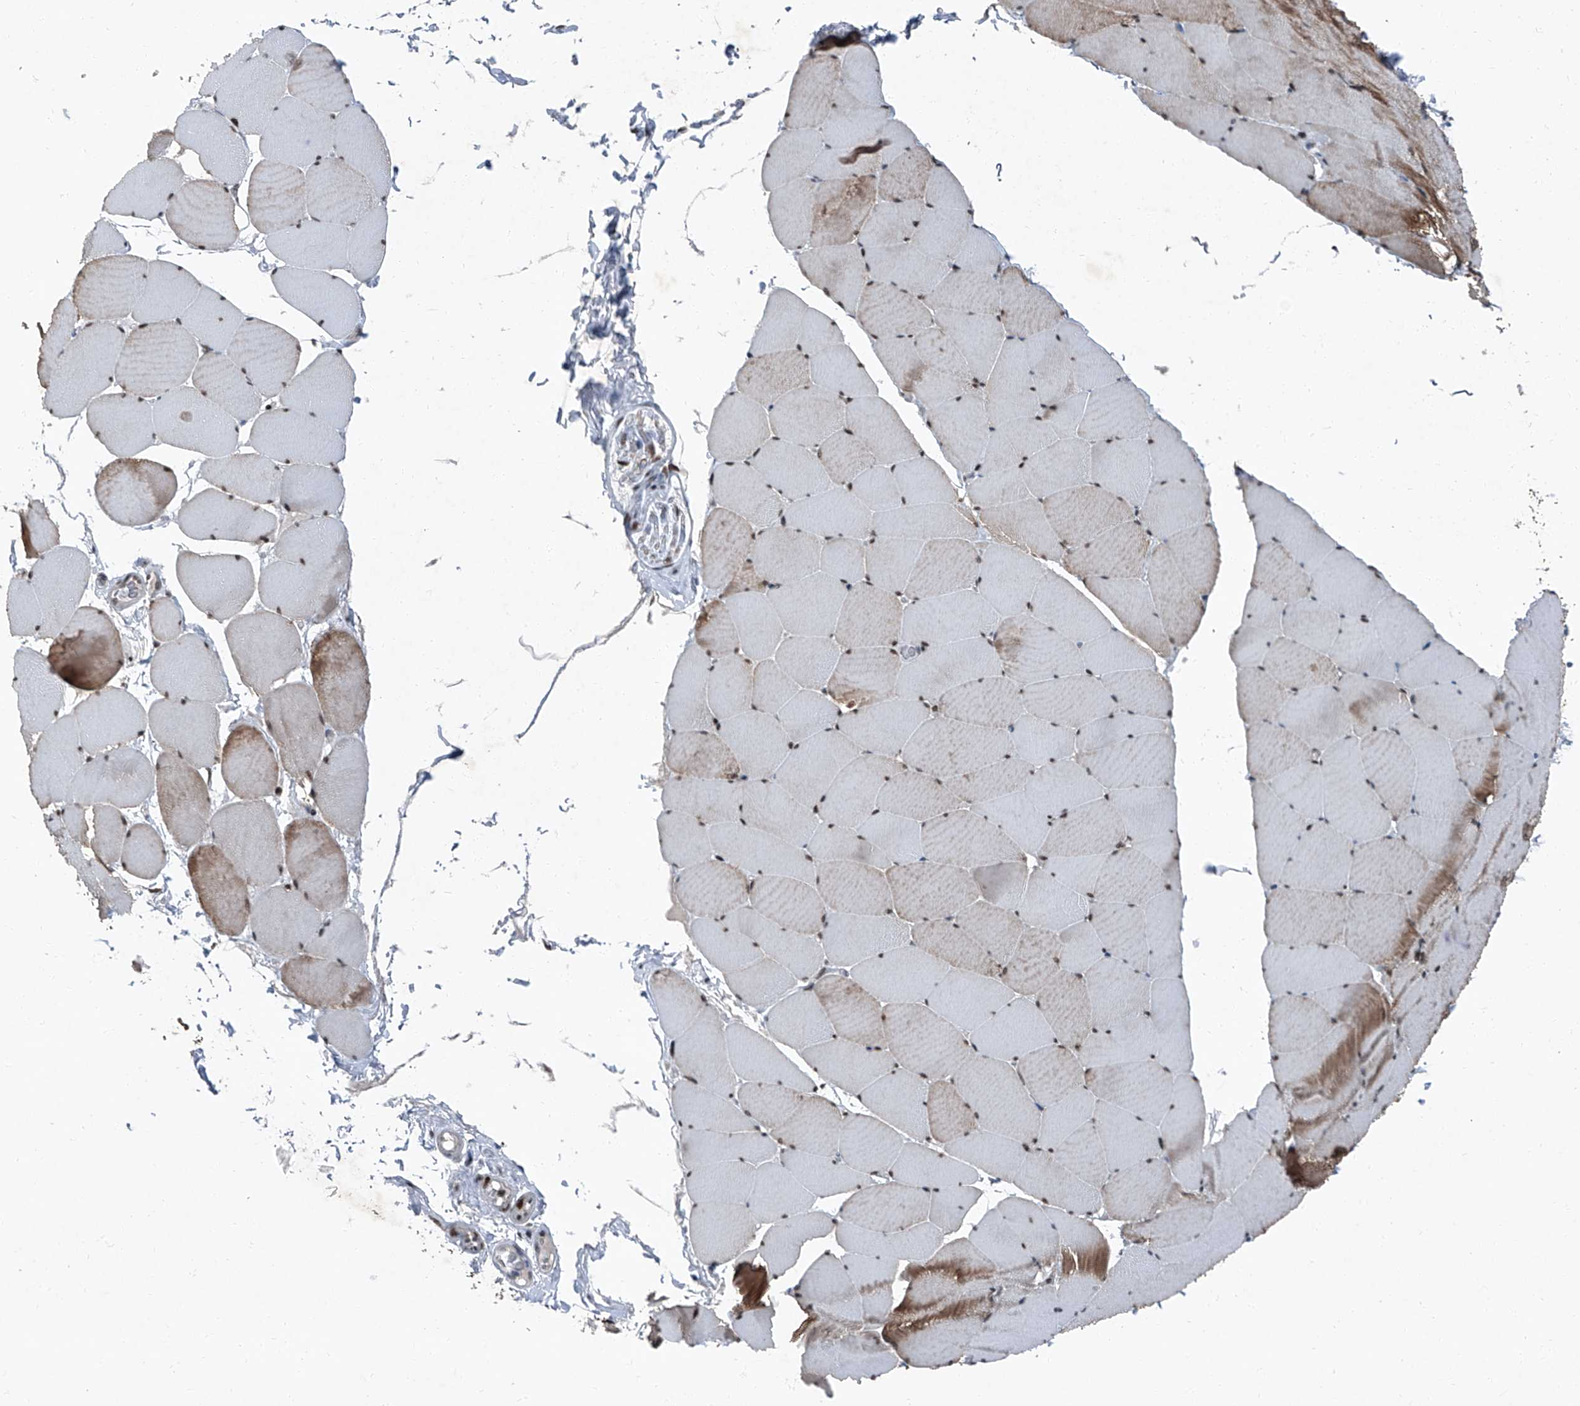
{"staining": {"intensity": "moderate", "quantity": "25%-75%", "location": "cytoplasmic/membranous"}, "tissue": "skeletal muscle", "cell_type": "Myocytes", "image_type": "normal", "snomed": [{"axis": "morphology", "description": "Normal tissue, NOS"}, {"axis": "topography", "description": "Skeletal muscle"}], "caption": "About 25%-75% of myocytes in unremarkable skeletal muscle display moderate cytoplasmic/membranous protein staining as visualized by brown immunohistochemical staining.", "gene": "BMI1", "patient": {"sex": "male", "age": 62}}